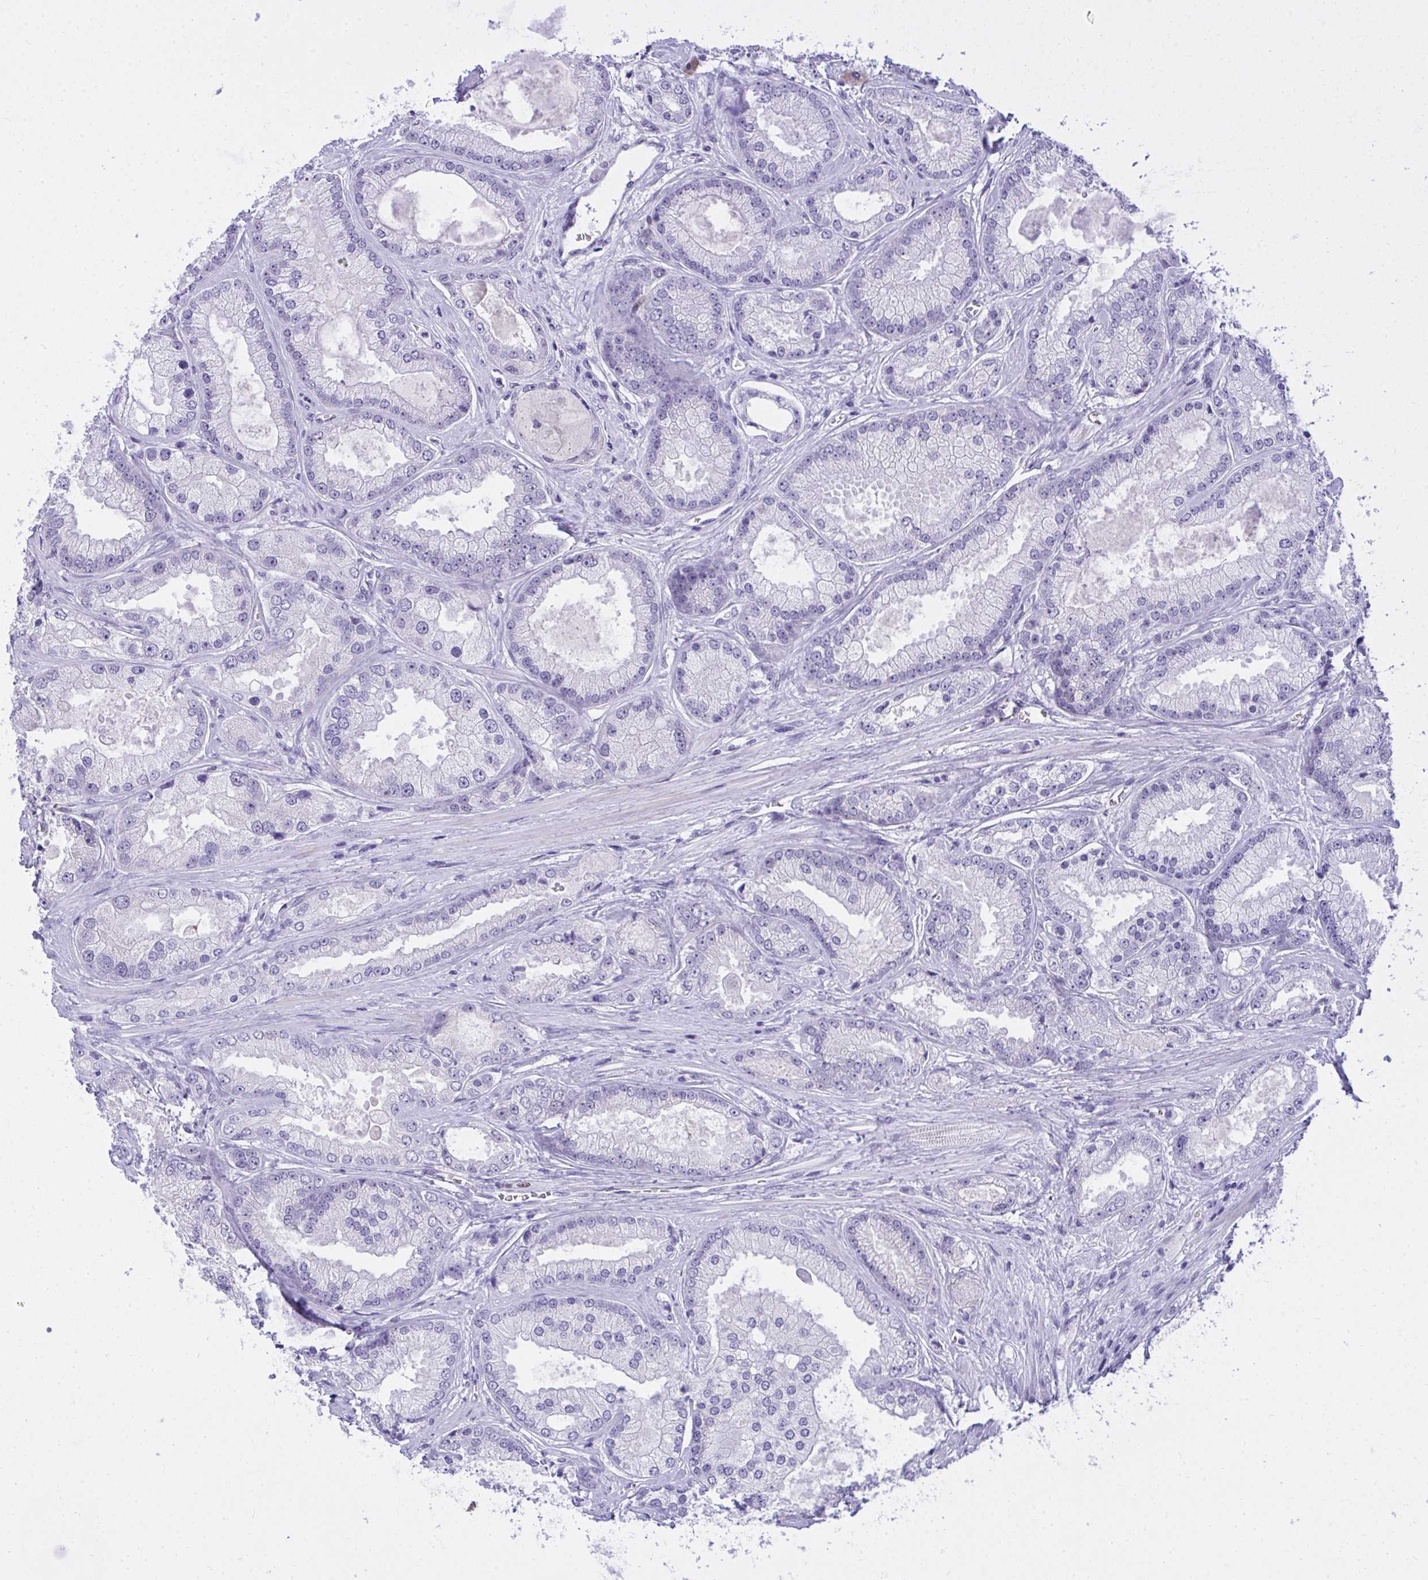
{"staining": {"intensity": "negative", "quantity": "none", "location": "none"}, "tissue": "prostate cancer", "cell_type": "Tumor cells", "image_type": "cancer", "snomed": [{"axis": "morphology", "description": "Adenocarcinoma, High grade"}, {"axis": "topography", "description": "Prostate"}], "caption": "Tumor cells are negative for protein expression in human prostate cancer.", "gene": "TEAD4", "patient": {"sex": "male", "age": 67}}